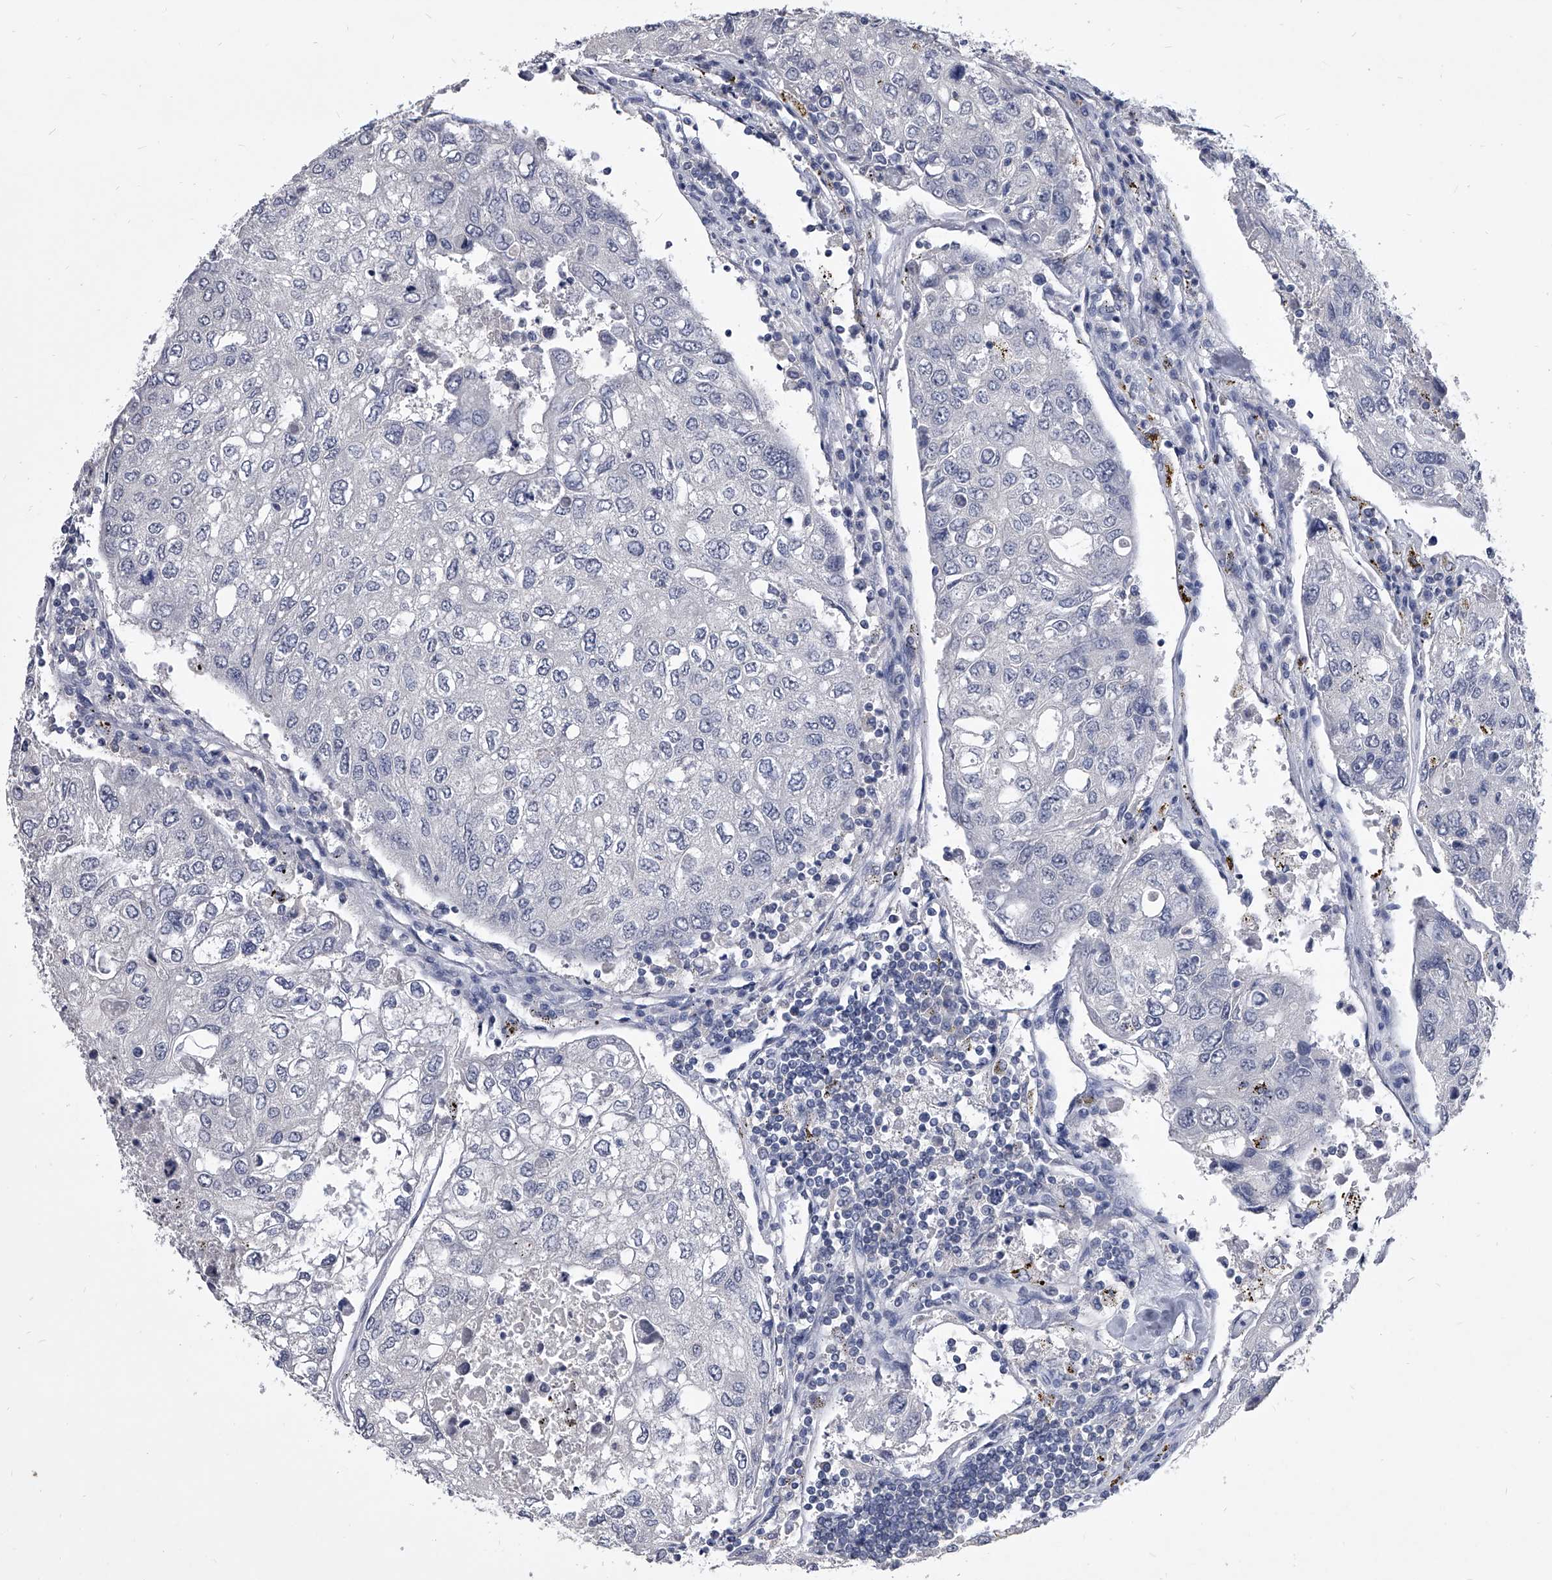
{"staining": {"intensity": "negative", "quantity": "none", "location": "none"}, "tissue": "urothelial cancer", "cell_type": "Tumor cells", "image_type": "cancer", "snomed": [{"axis": "morphology", "description": "Urothelial carcinoma, High grade"}, {"axis": "topography", "description": "Lymph node"}, {"axis": "topography", "description": "Urinary bladder"}], "caption": "The IHC histopathology image has no significant expression in tumor cells of urothelial cancer tissue. The staining was performed using DAB to visualize the protein expression in brown, while the nuclei were stained in blue with hematoxylin (Magnification: 20x).", "gene": "BCAS1", "patient": {"sex": "male", "age": 51}}